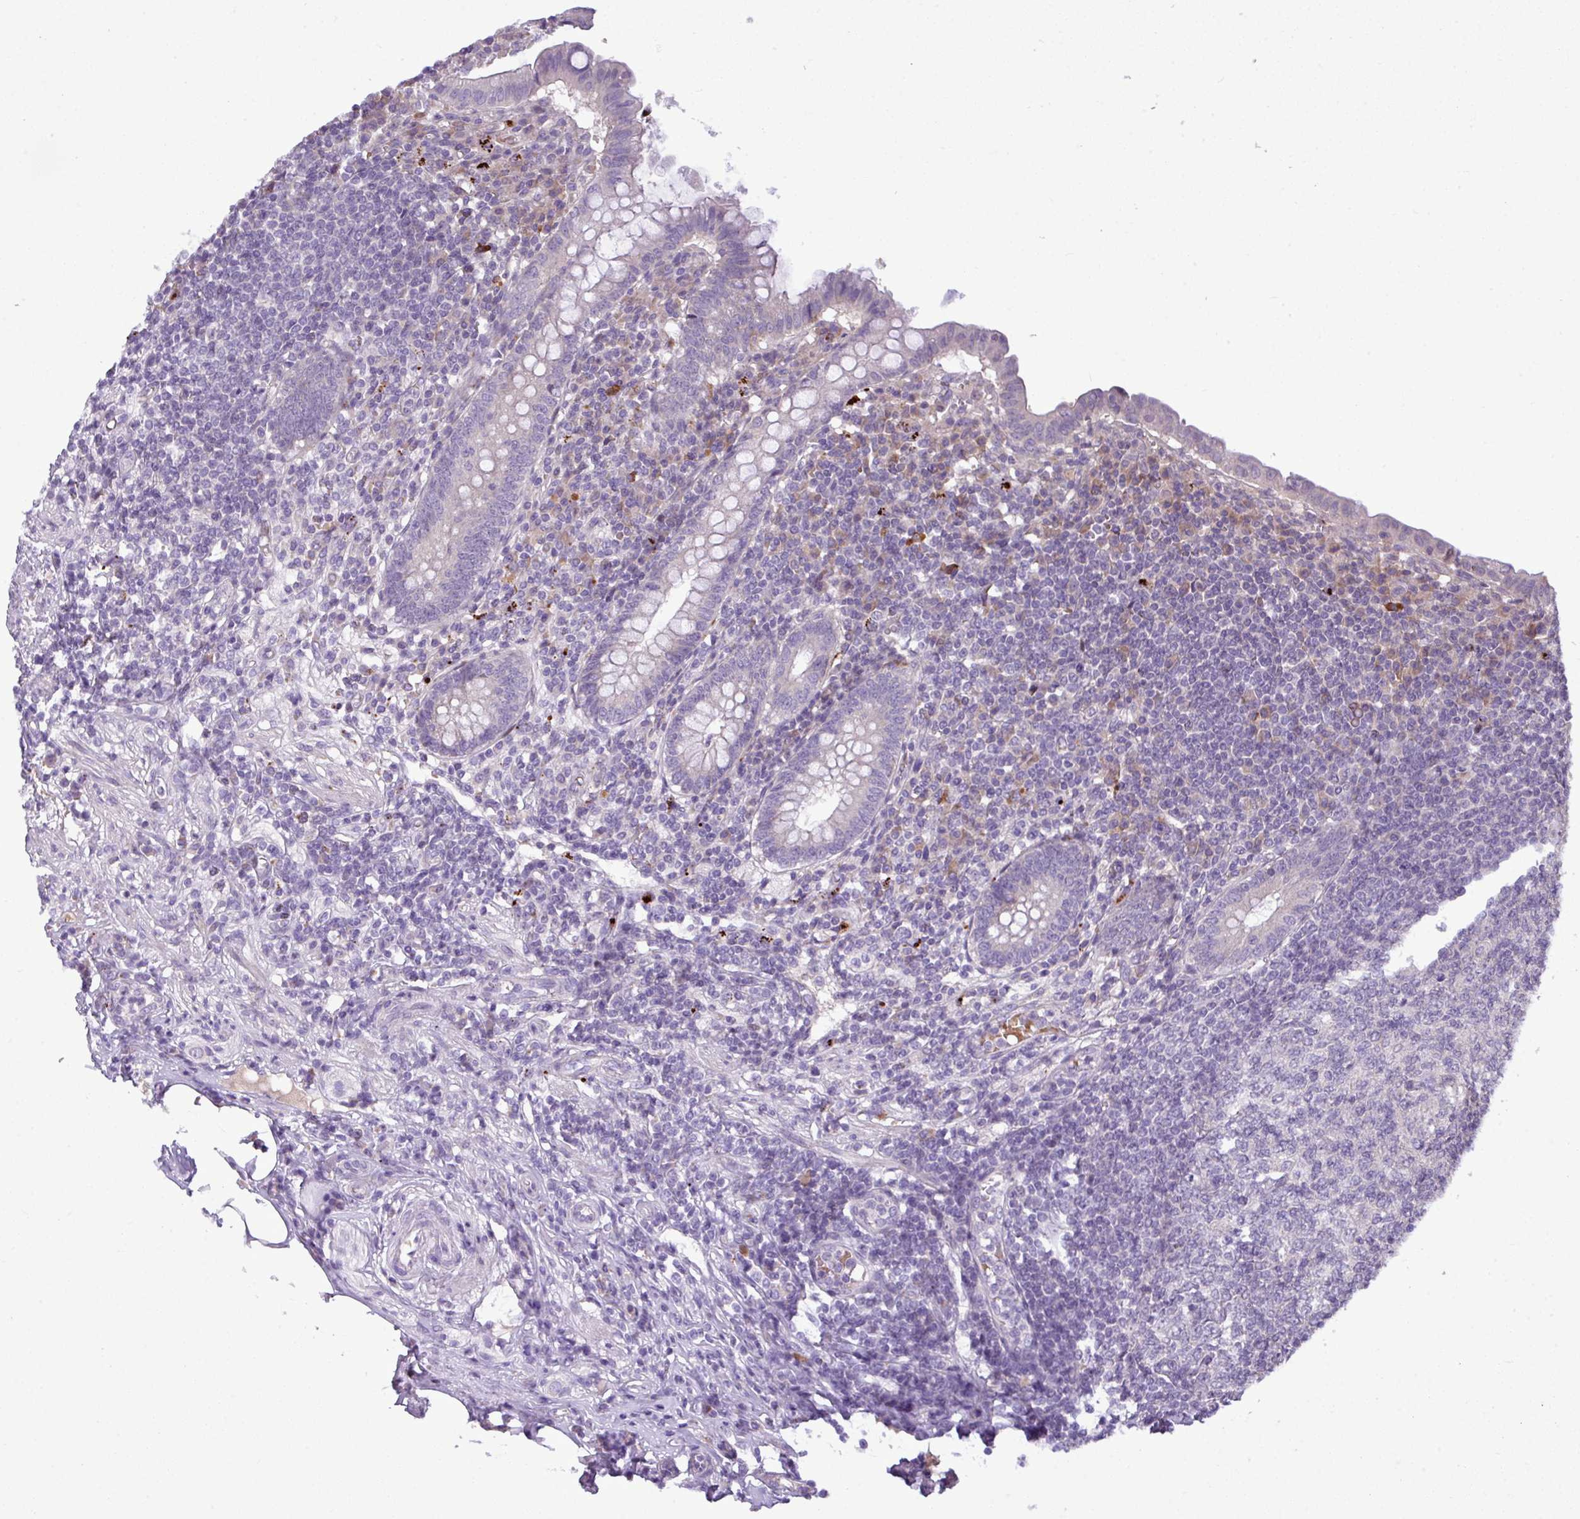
{"staining": {"intensity": "strong", "quantity": "<25%", "location": "cytoplasmic/membranous"}, "tissue": "appendix", "cell_type": "Glandular cells", "image_type": "normal", "snomed": [{"axis": "morphology", "description": "Normal tissue, NOS"}, {"axis": "topography", "description": "Appendix"}], "caption": "IHC (DAB (3,3'-diaminobenzidine)) staining of unremarkable appendix reveals strong cytoplasmic/membranous protein staining in about <25% of glandular cells.", "gene": "IL17A", "patient": {"sex": "male", "age": 83}}